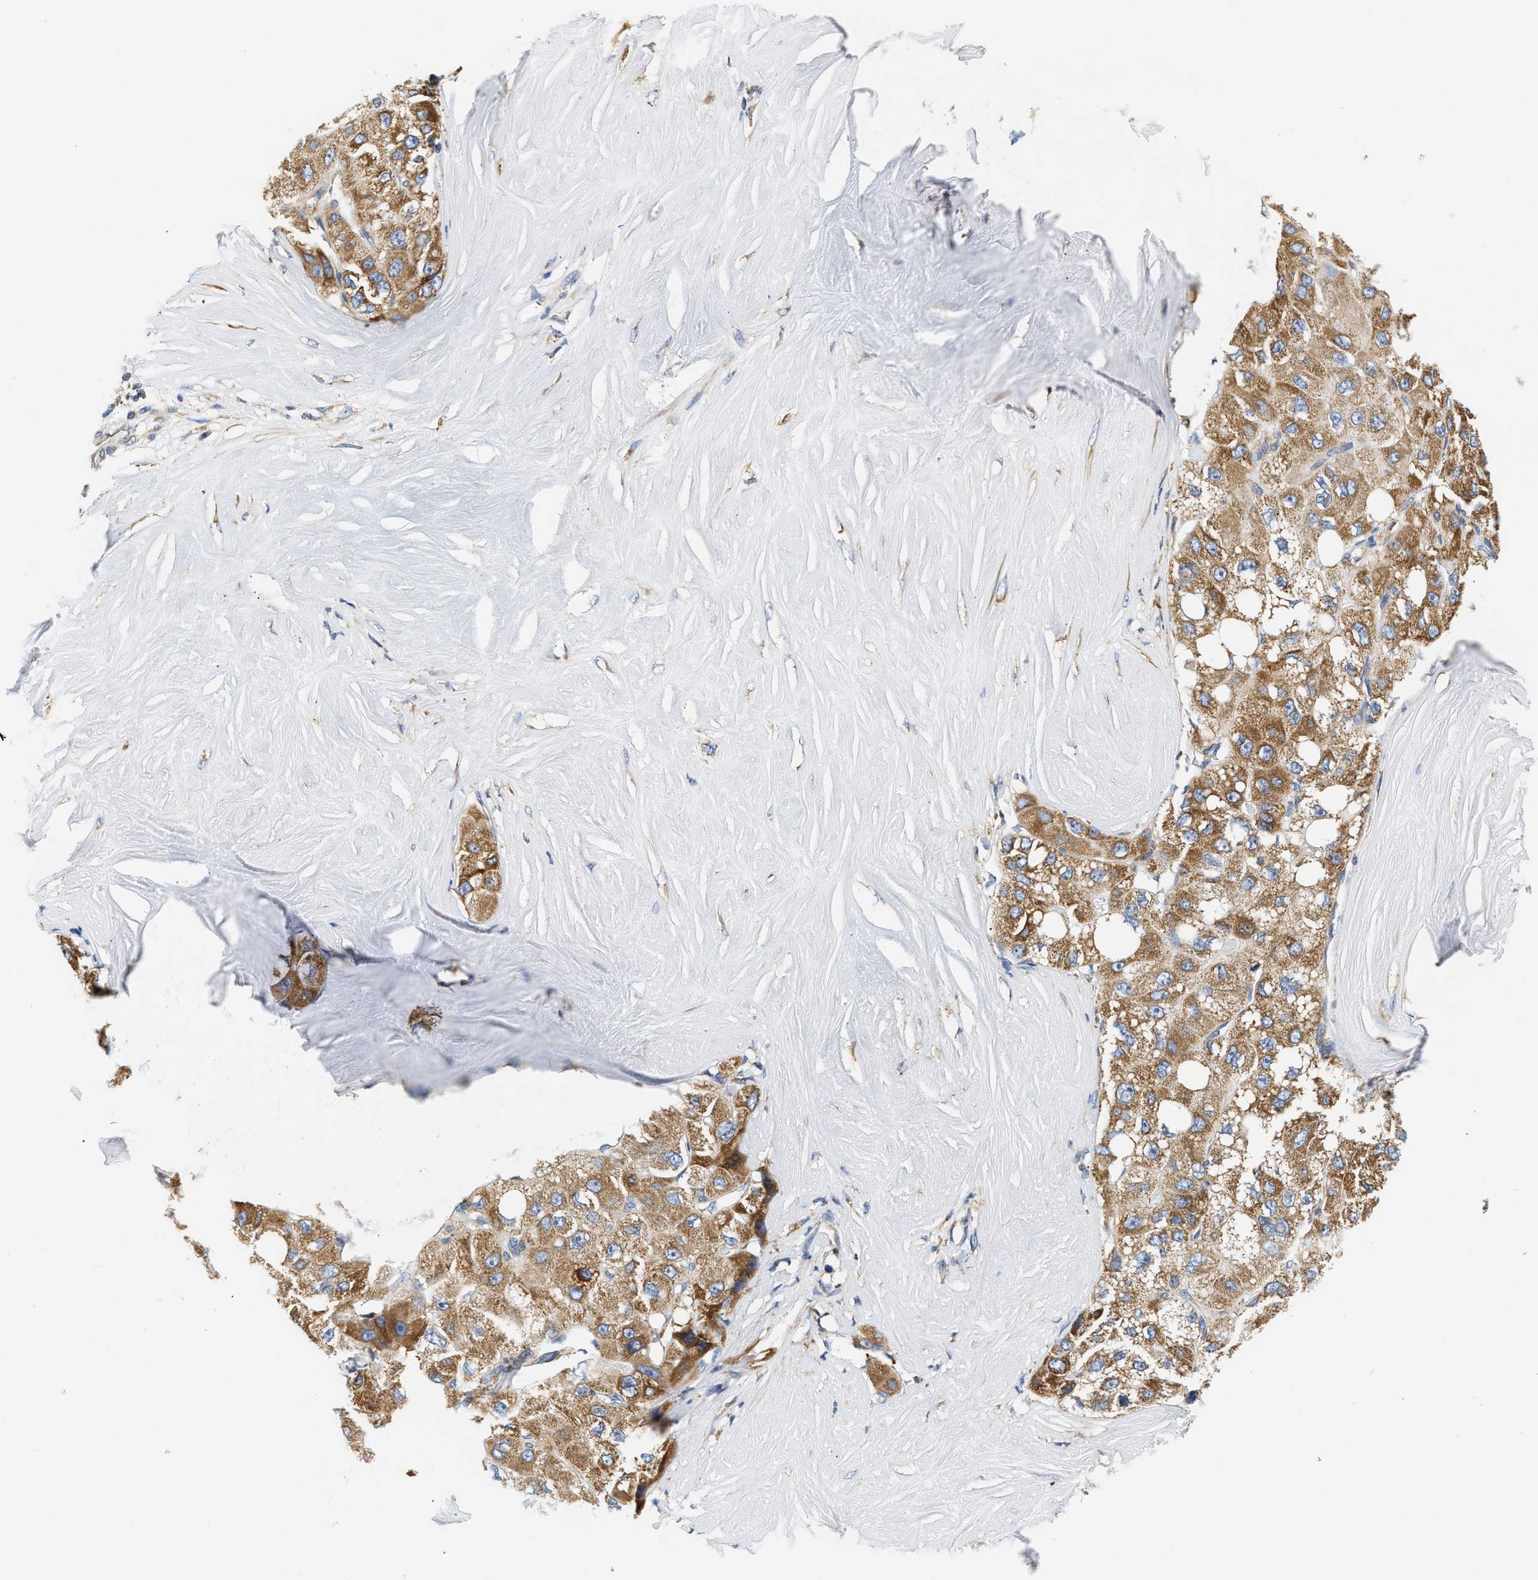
{"staining": {"intensity": "moderate", "quantity": ">75%", "location": "cytoplasmic/membranous"}, "tissue": "liver cancer", "cell_type": "Tumor cells", "image_type": "cancer", "snomed": [{"axis": "morphology", "description": "Carcinoma, Hepatocellular, NOS"}, {"axis": "topography", "description": "Liver"}], "caption": "Protein positivity by IHC exhibits moderate cytoplasmic/membranous expression in about >75% of tumor cells in hepatocellular carcinoma (liver). (Brightfield microscopy of DAB IHC at high magnification).", "gene": "HDHD3", "patient": {"sex": "male", "age": 80}}